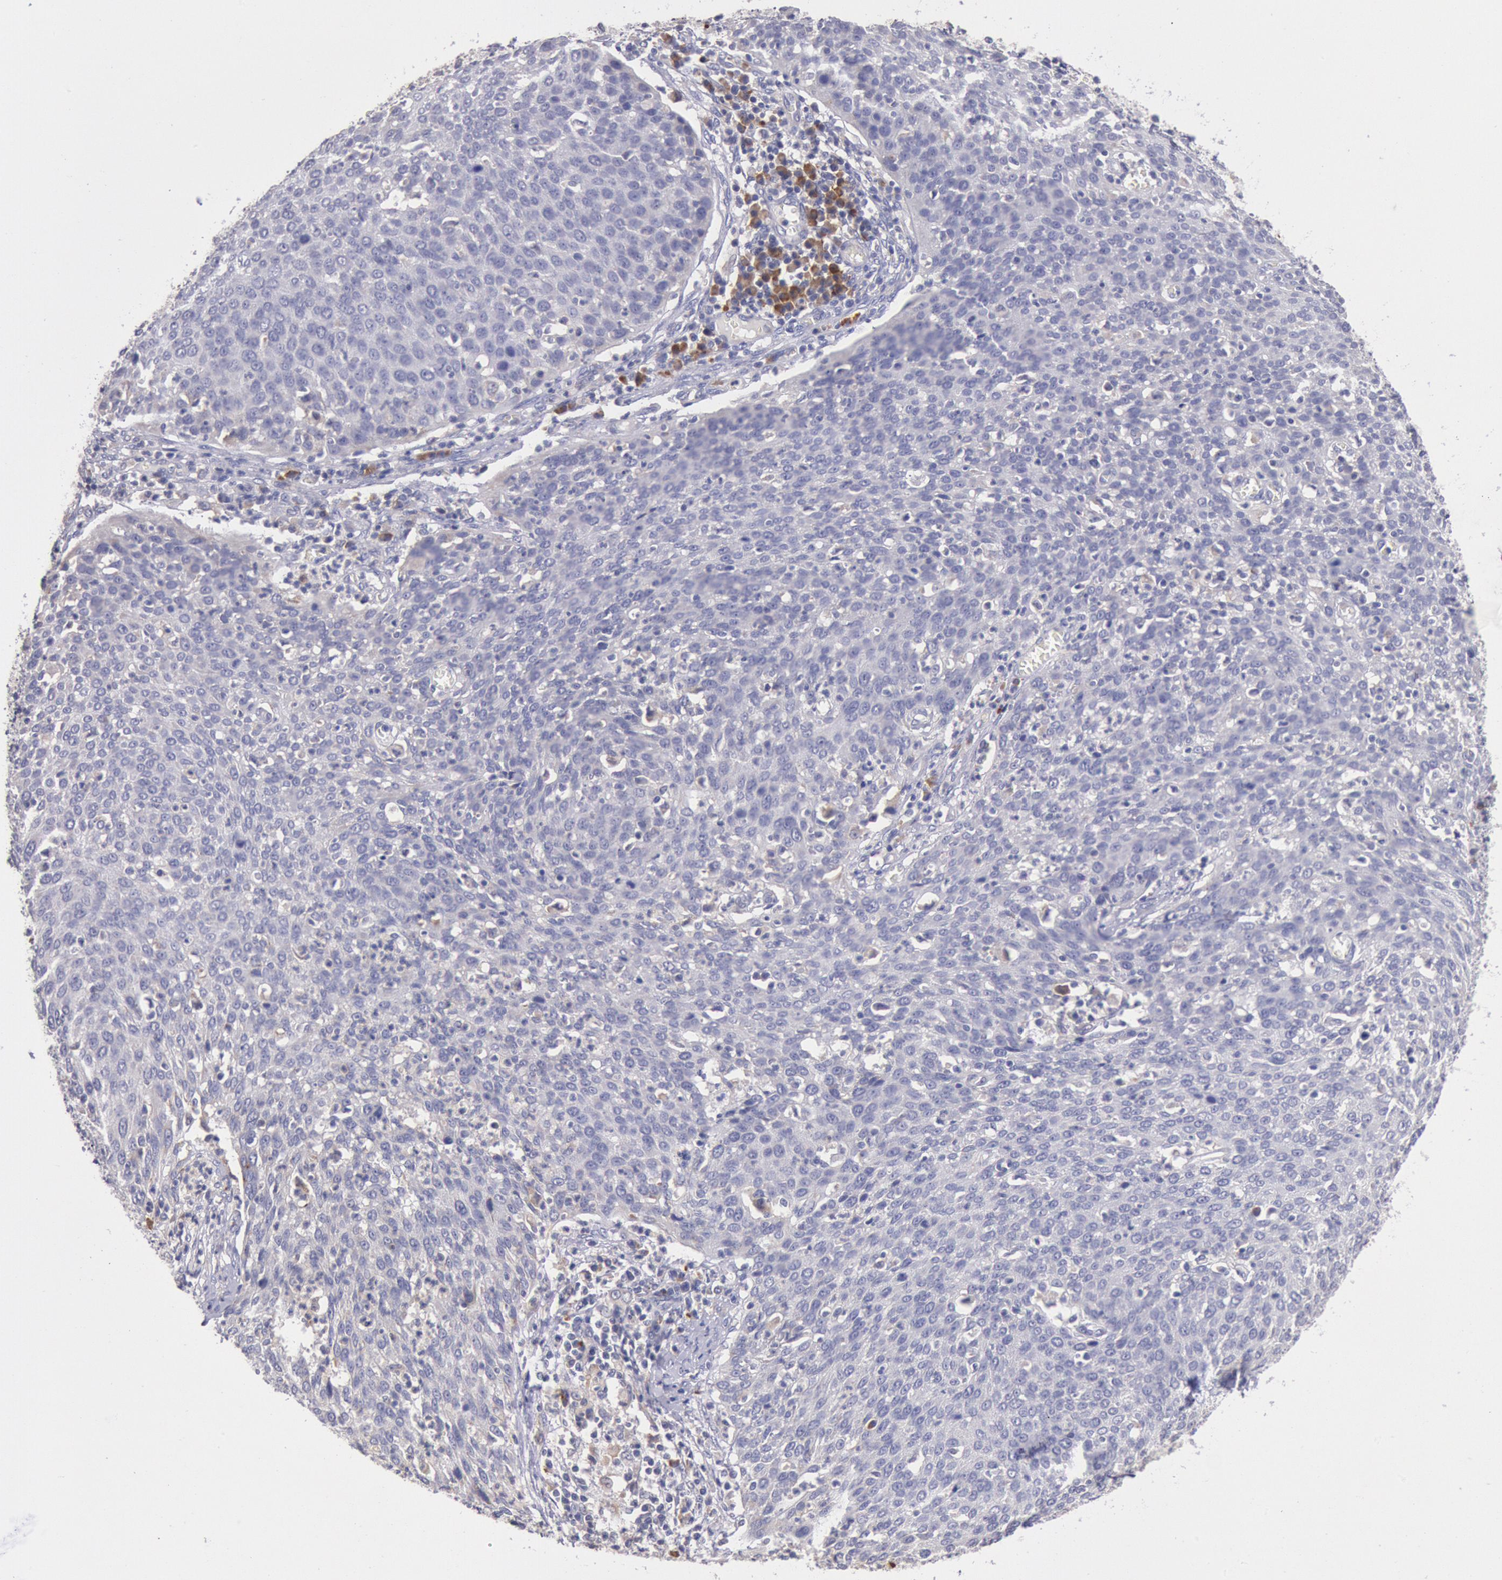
{"staining": {"intensity": "negative", "quantity": "none", "location": "none"}, "tissue": "cervical cancer", "cell_type": "Tumor cells", "image_type": "cancer", "snomed": [{"axis": "morphology", "description": "Squamous cell carcinoma, NOS"}, {"axis": "topography", "description": "Cervix"}], "caption": "IHC image of cervical squamous cell carcinoma stained for a protein (brown), which shows no staining in tumor cells.", "gene": "GAL3ST1", "patient": {"sex": "female", "age": 38}}